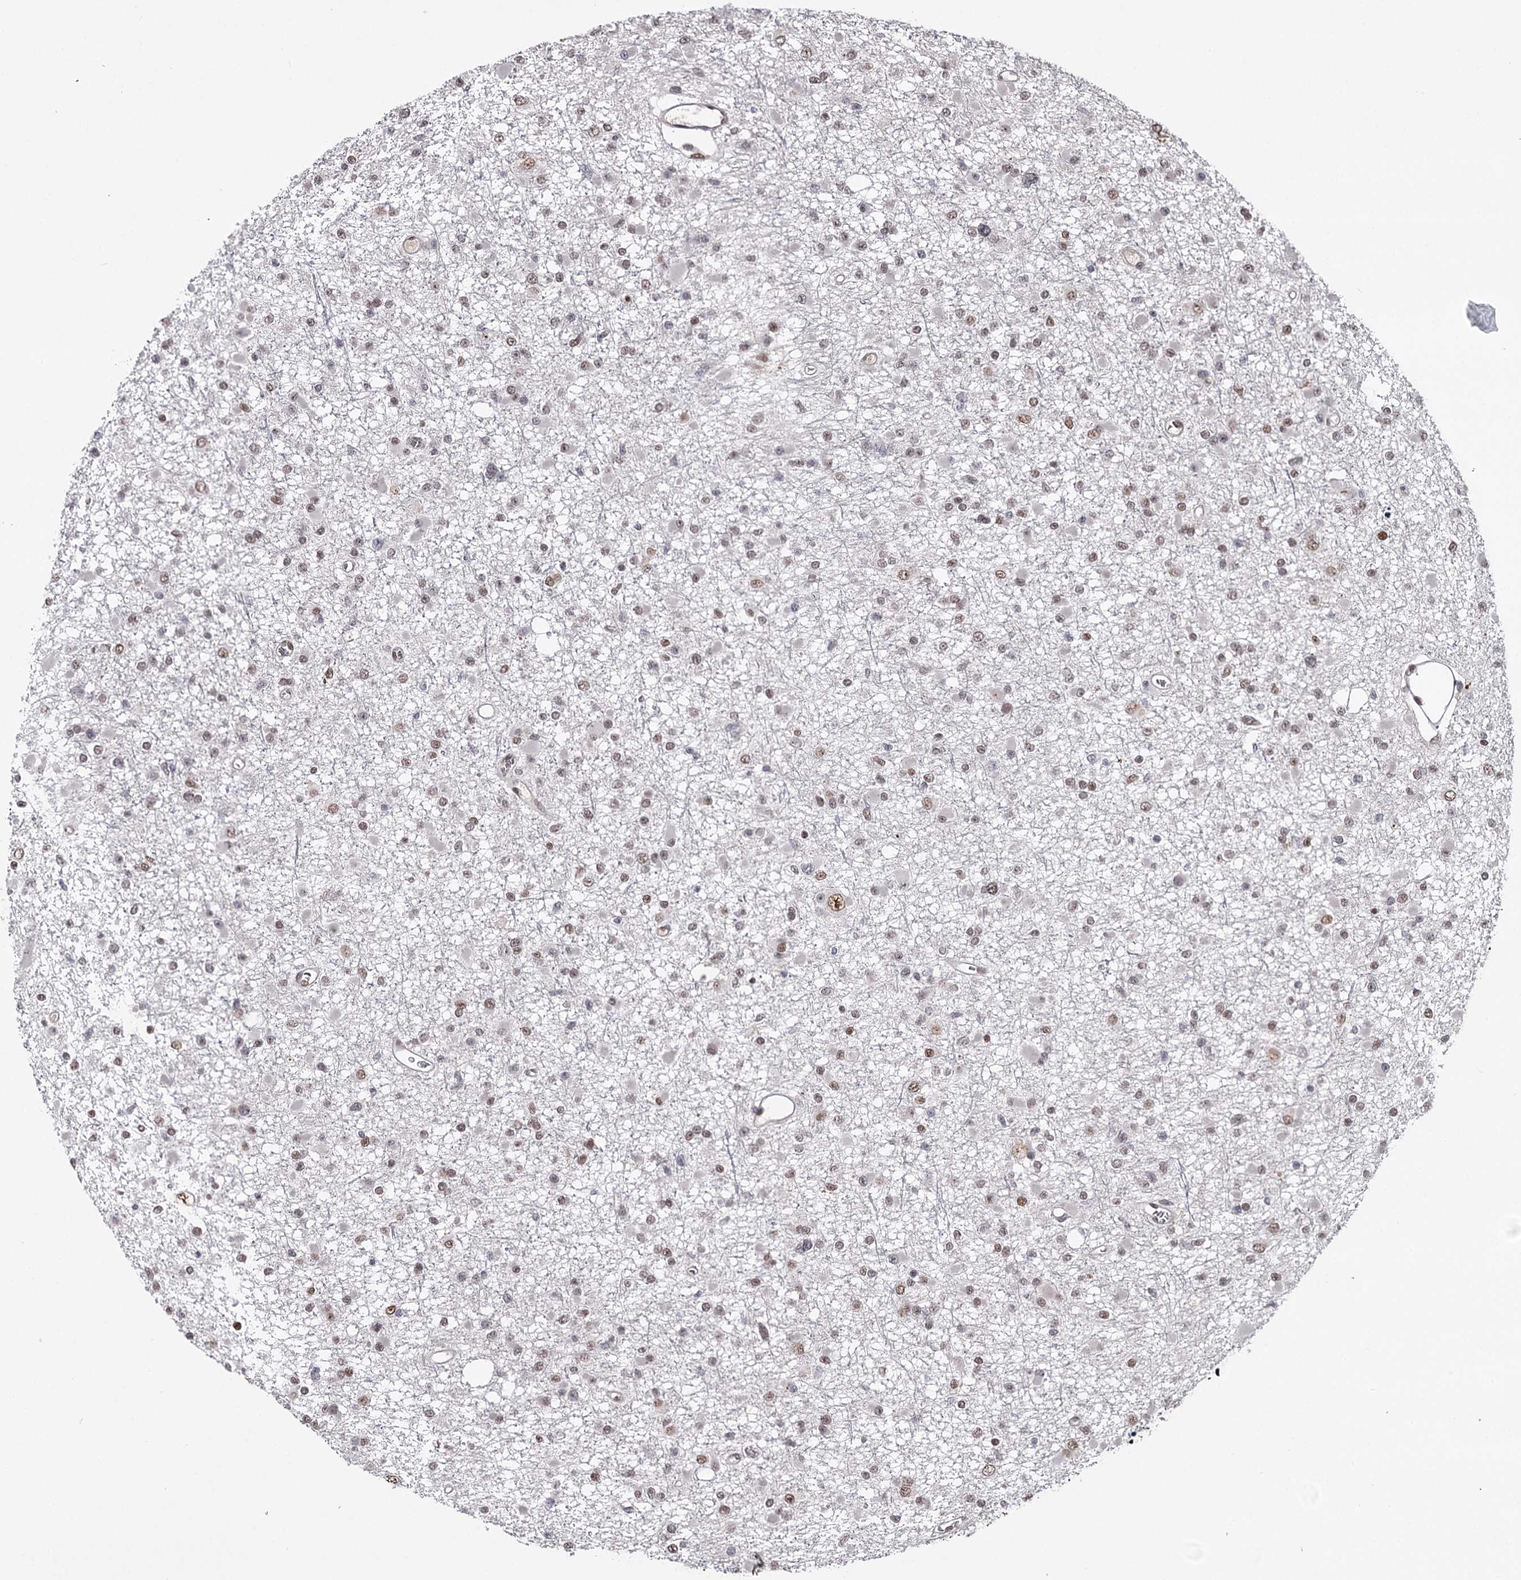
{"staining": {"intensity": "moderate", "quantity": "25%-75%", "location": "nuclear"}, "tissue": "glioma", "cell_type": "Tumor cells", "image_type": "cancer", "snomed": [{"axis": "morphology", "description": "Glioma, malignant, Low grade"}, {"axis": "topography", "description": "Brain"}], "caption": "The micrograph exhibits staining of glioma, revealing moderate nuclear protein expression (brown color) within tumor cells.", "gene": "TTC33", "patient": {"sex": "female", "age": 22}}